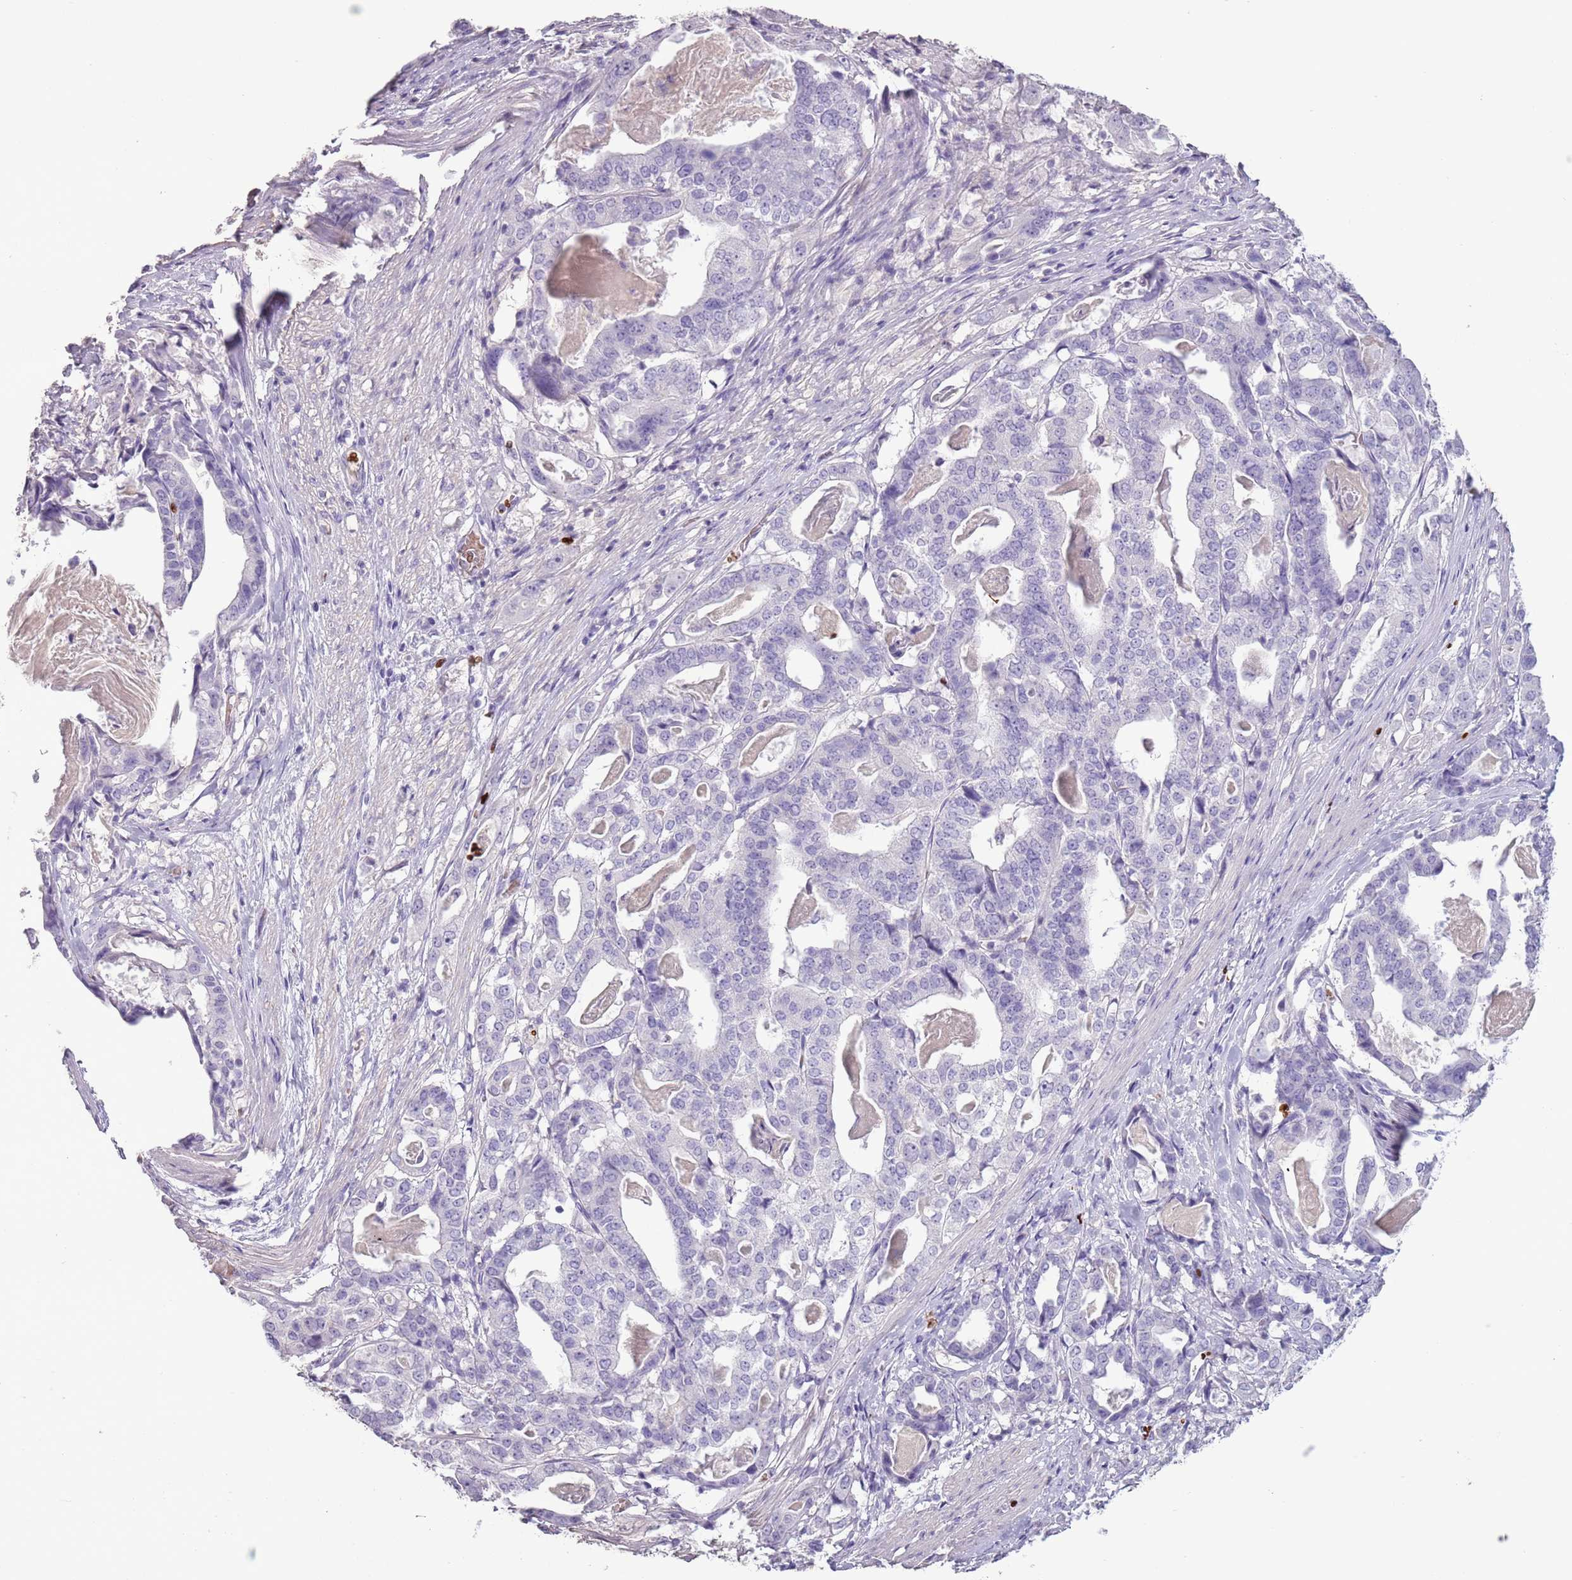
{"staining": {"intensity": "negative", "quantity": "none", "location": "none"}, "tissue": "stomach cancer", "cell_type": "Tumor cells", "image_type": "cancer", "snomed": [{"axis": "morphology", "description": "Adenocarcinoma, NOS"}, {"axis": "topography", "description": "Stomach"}], "caption": "Immunohistochemical staining of stomach cancer (adenocarcinoma) demonstrates no significant staining in tumor cells. The staining is performed using DAB (3,3'-diaminobenzidine) brown chromogen with nuclei counter-stained in using hematoxylin.", "gene": "CELF6", "patient": {"sex": "male", "age": 48}}